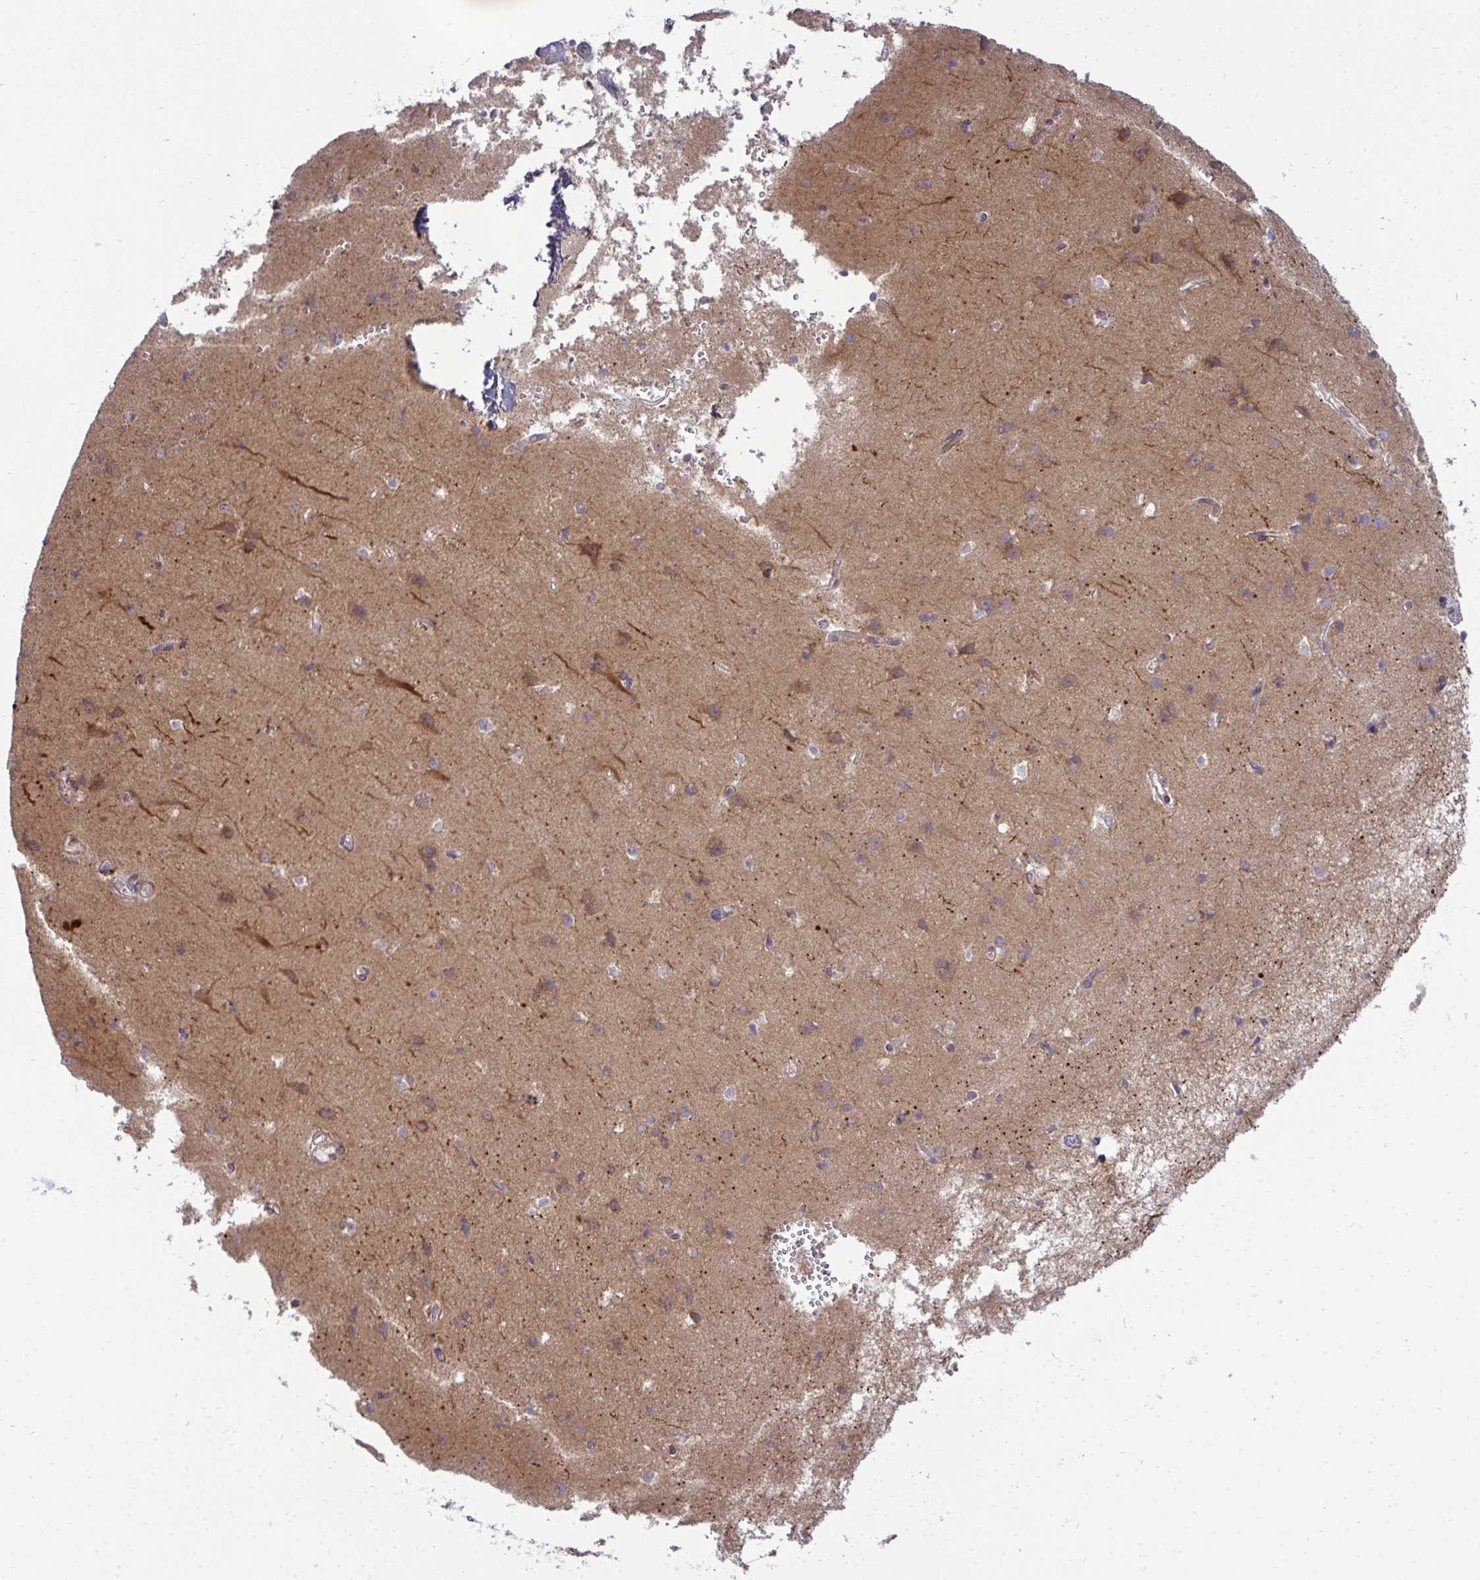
{"staining": {"intensity": "weak", "quantity": ">75%", "location": "cytoplasmic/membranous"}, "tissue": "cerebral cortex", "cell_type": "Endothelial cells", "image_type": "normal", "snomed": [{"axis": "morphology", "description": "Normal tissue, NOS"}, {"axis": "topography", "description": "Cerebral cortex"}], "caption": "Cerebral cortex stained with IHC demonstrates weak cytoplasmic/membranous expression in approximately >75% of endothelial cells. (brown staining indicates protein expression, while blue staining denotes nuclei).", "gene": "TRIM44", "patient": {"sex": "male", "age": 37}}